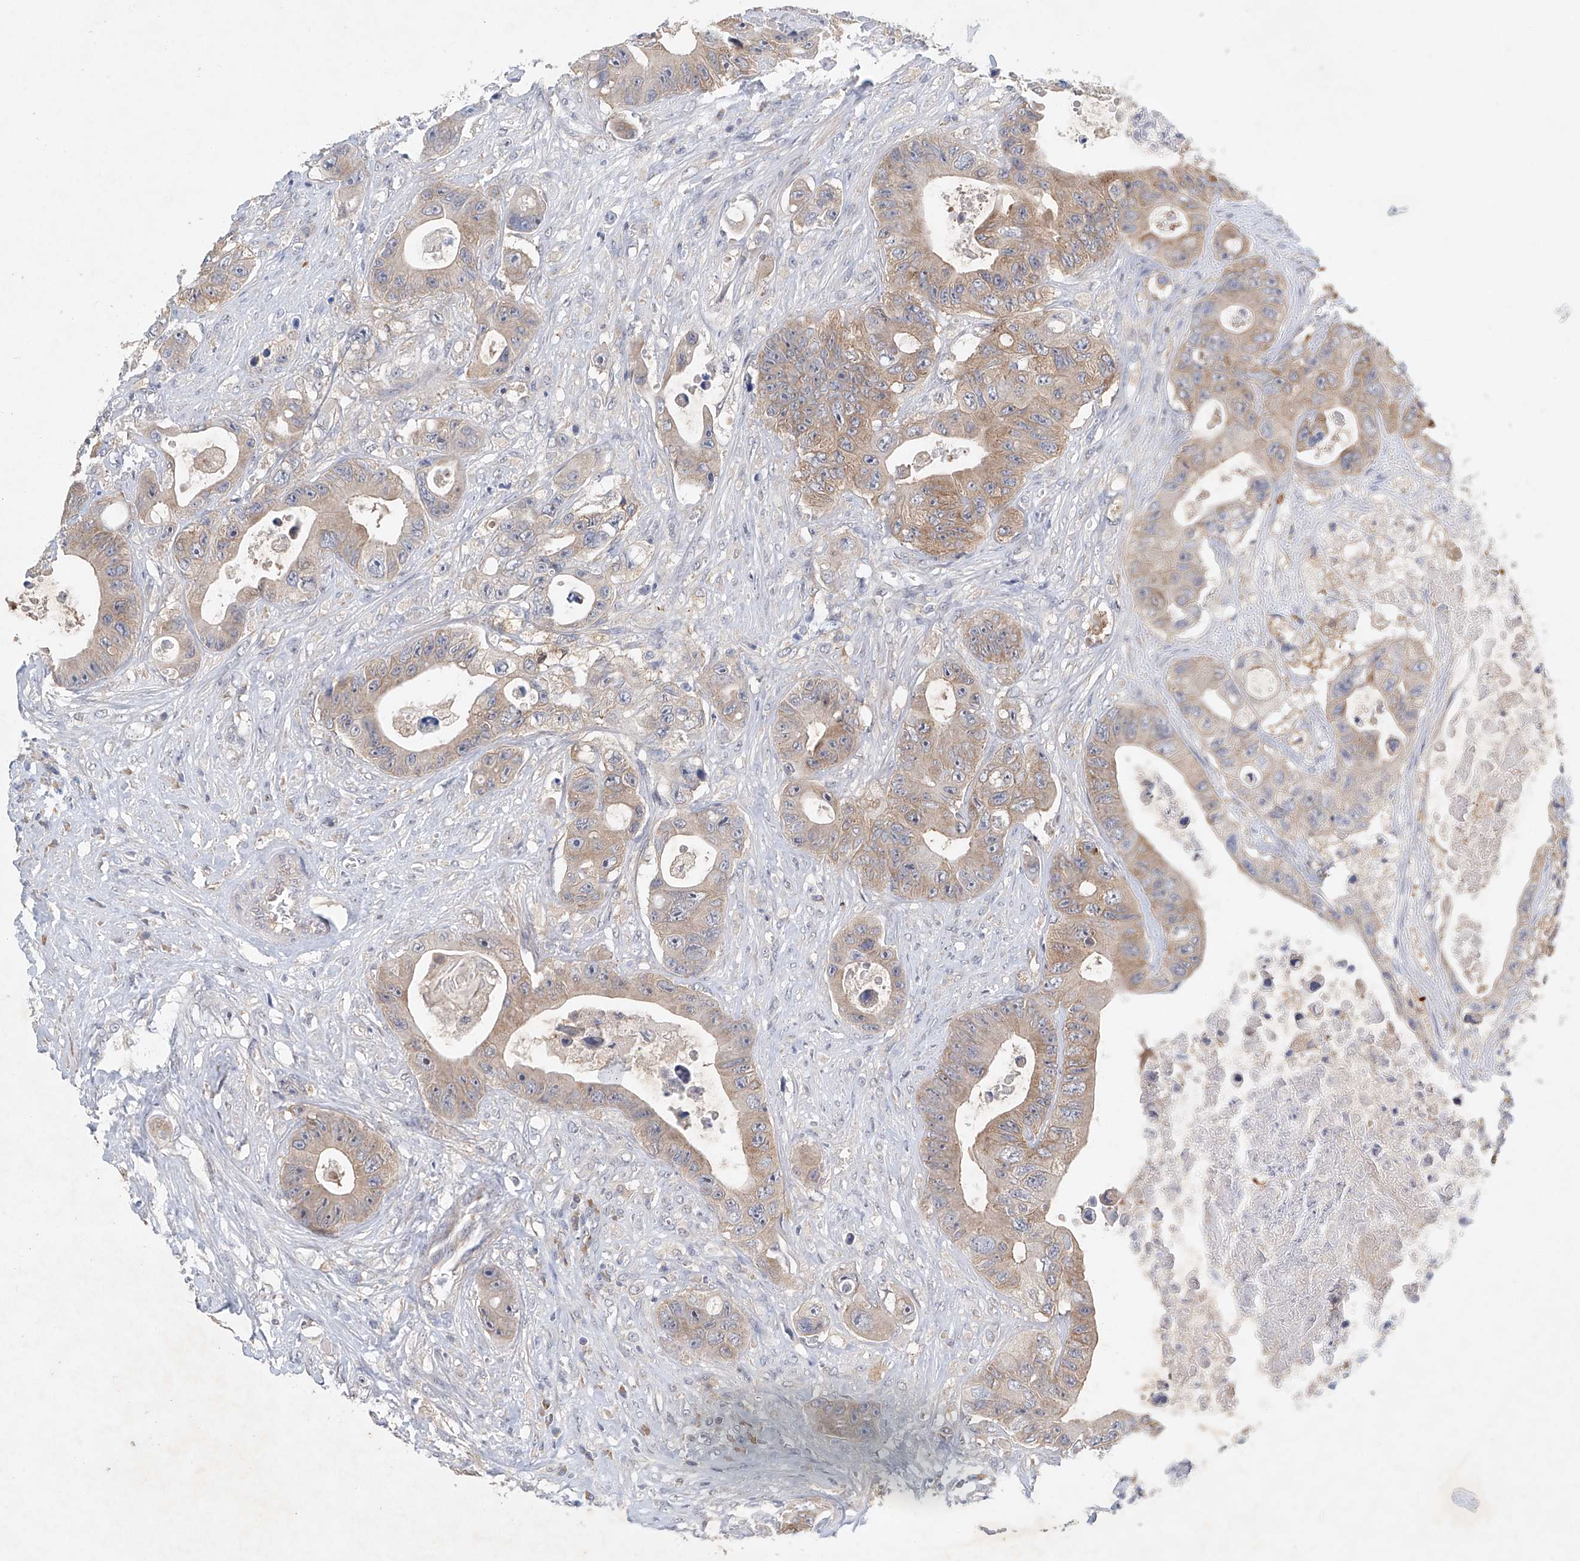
{"staining": {"intensity": "weak", "quantity": ">75%", "location": "cytoplasmic/membranous"}, "tissue": "colorectal cancer", "cell_type": "Tumor cells", "image_type": "cancer", "snomed": [{"axis": "morphology", "description": "Adenocarcinoma, NOS"}, {"axis": "topography", "description": "Colon"}], "caption": "Brown immunohistochemical staining in colorectal cancer (adenocarcinoma) displays weak cytoplasmic/membranous expression in about >75% of tumor cells. The staining is performed using DAB brown chromogen to label protein expression. The nuclei are counter-stained blue using hematoxylin.", "gene": "CARMIL1", "patient": {"sex": "female", "age": 46}}